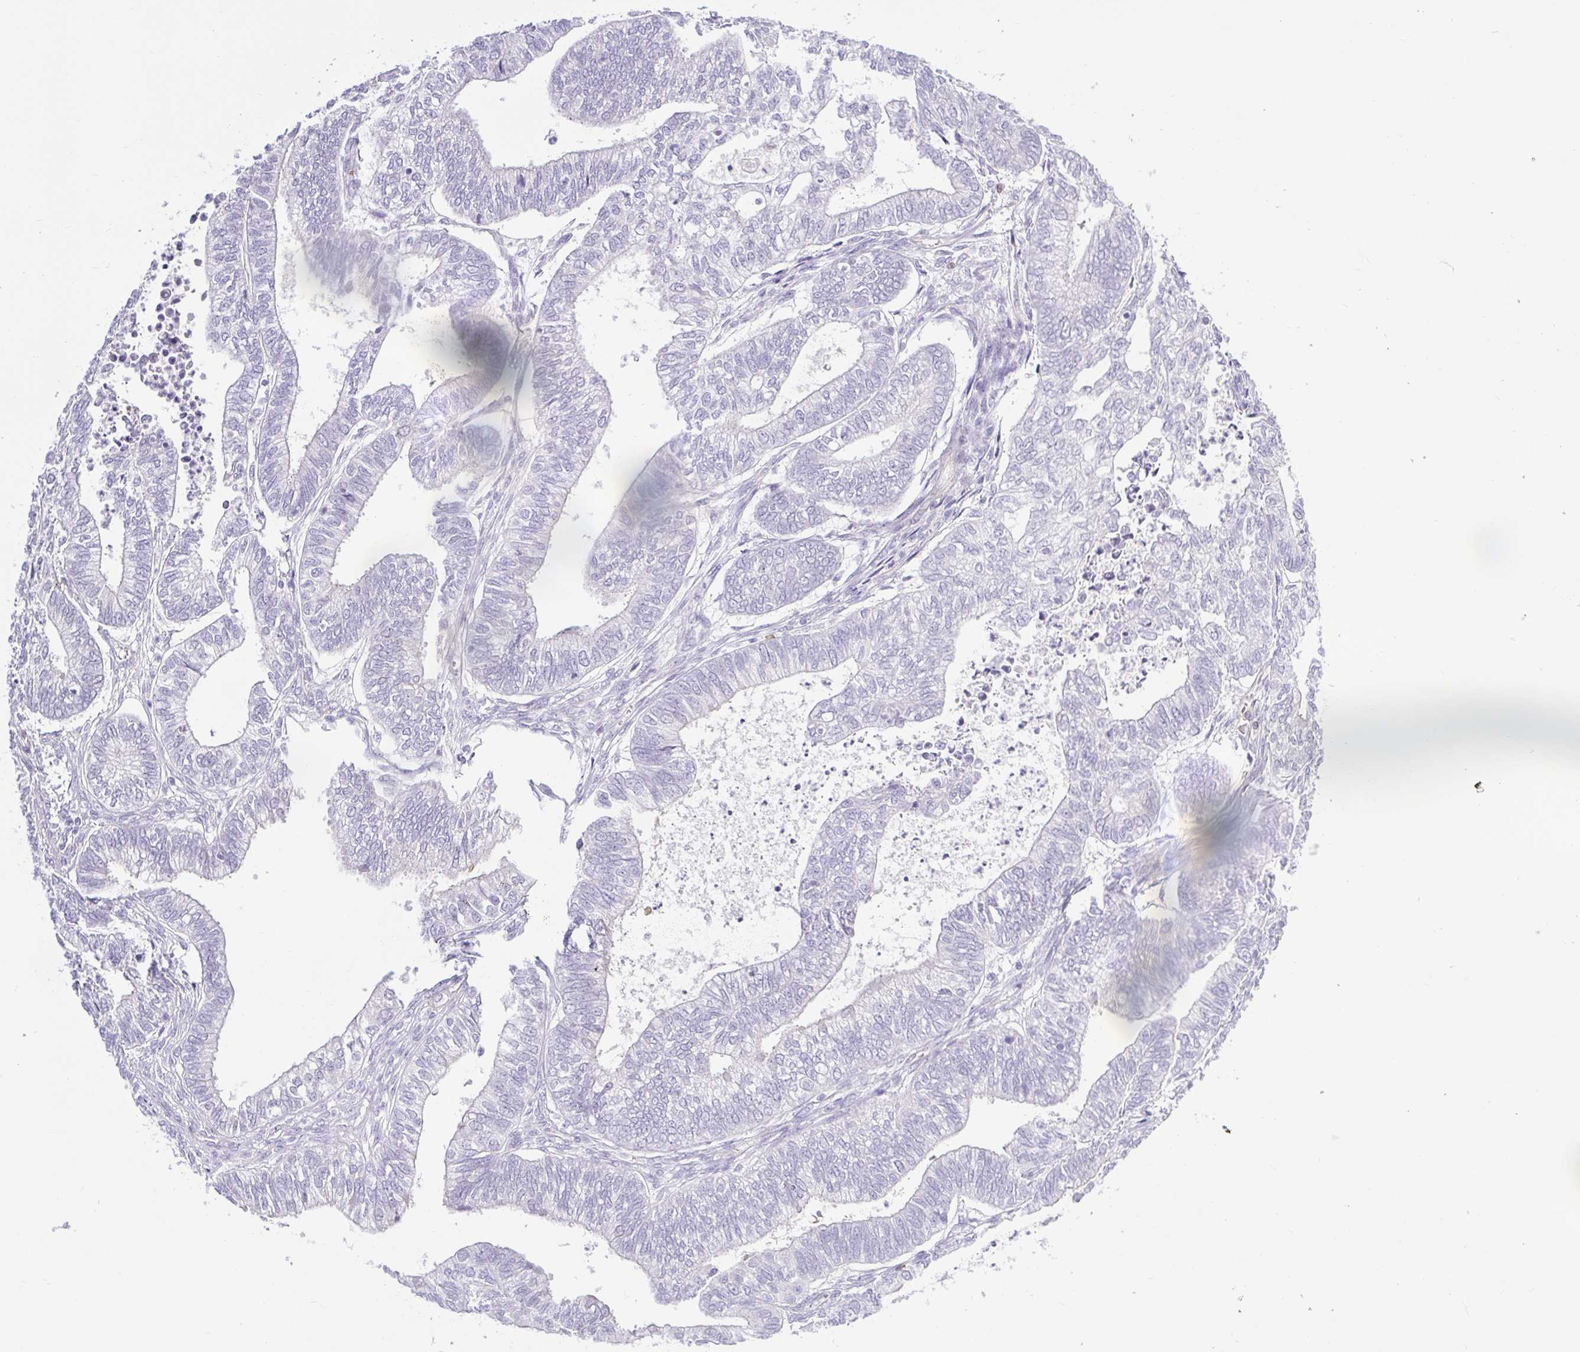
{"staining": {"intensity": "negative", "quantity": "none", "location": "none"}, "tissue": "ovarian cancer", "cell_type": "Tumor cells", "image_type": "cancer", "snomed": [{"axis": "morphology", "description": "Carcinoma, endometroid"}, {"axis": "topography", "description": "Ovary"}], "caption": "Ovarian cancer was stained to show a protein in brown. There is no significant expression in tumor cells. (Immunohistochemistry (ihc), brightfield microscopy, high magnification).", "gene": "BCAS1", "patient": {"sex": "female", "age": 64}}